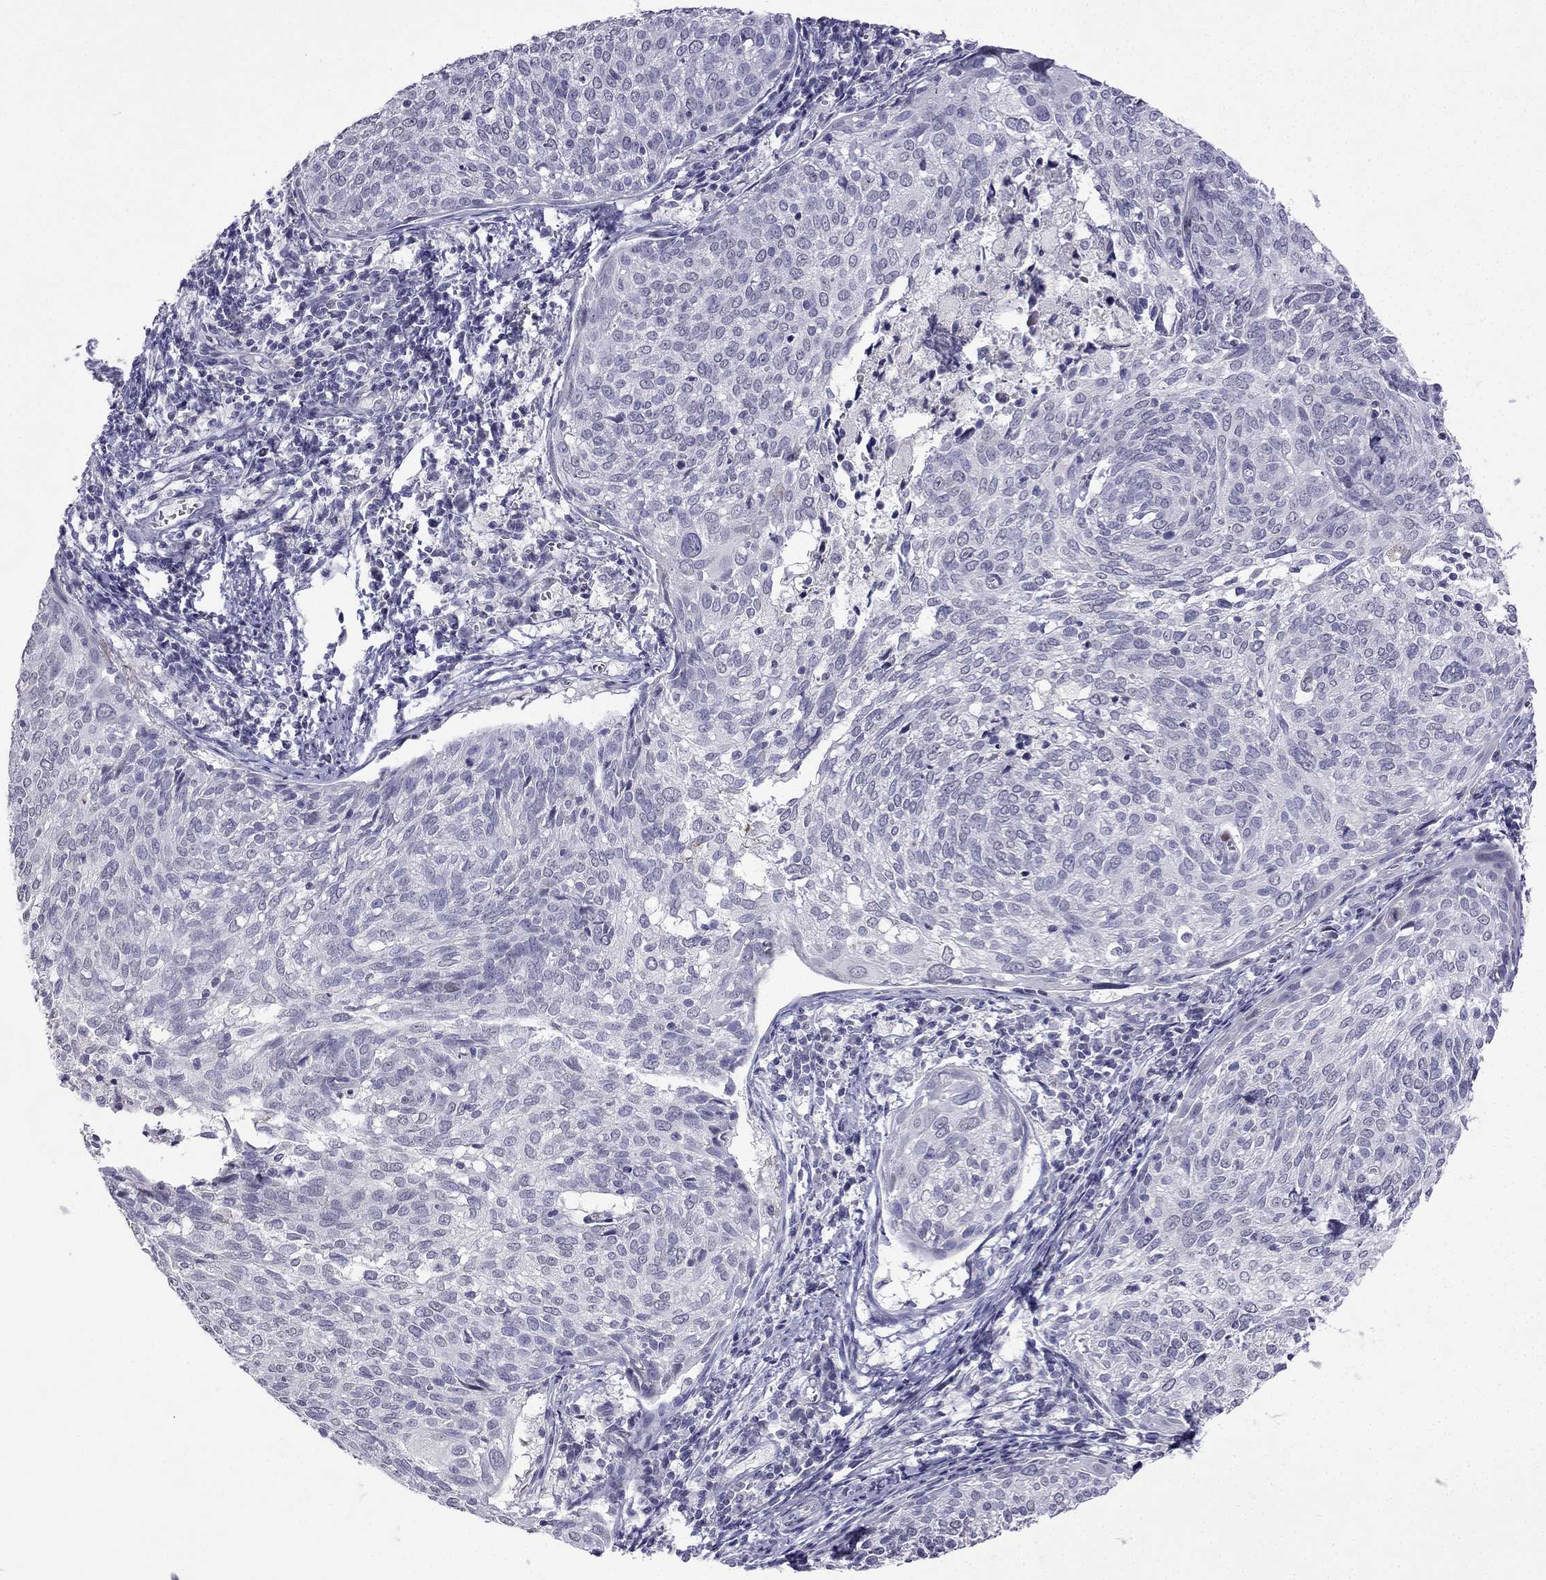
{"staining": {"intensity": "negative", "quantity": "none", "location": "none"}, "tissue": "cervical cancer", "cell_type": "Tumor cells", "image_type": "cancer", "snomed": [{"axis": "morphology", "description": "Squamous cell carcinoma, NOS"}, {"axis": "topography", "description": "Cervix"}], "caption": "This is an immunohistochemistry photomicrograph of cervical squamous cell carcinoma. There is no expression in tumor cells.", "gene": "CFAP70", "patient": {"sex": "female", "age": 39}}